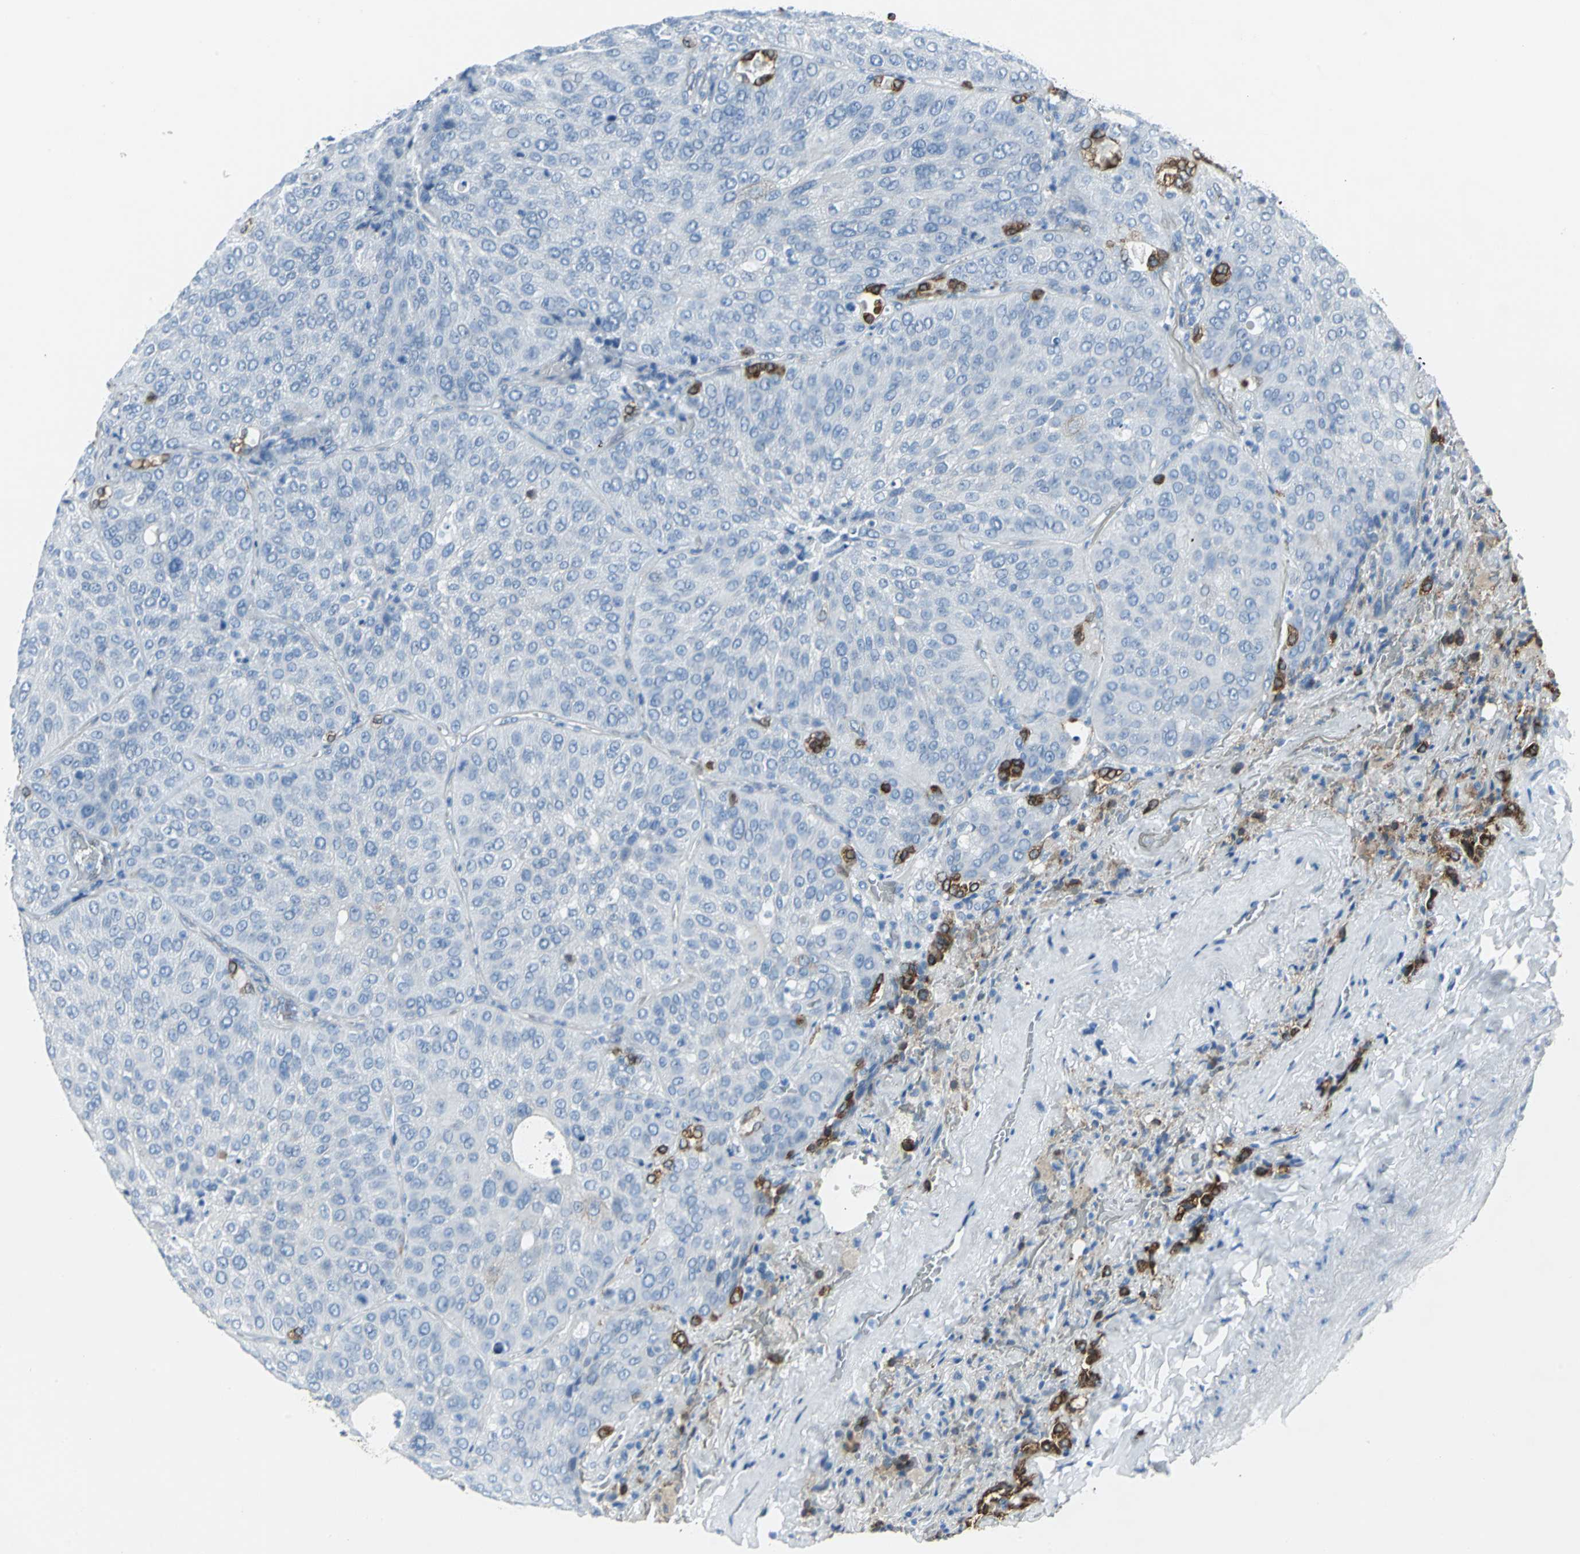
{"staining": {"intensity": "moderate", "quantity": "<25%", "location": "cytoplasmic/membranous"}, "tissue": "lung cancer", "cell_type": "Tumor cells", "image_type": "cancer", "snomed": [{"axis": "morphology", "description": "Squamous cell carcinoma, NOS"}, {"axis": "topography", "description": "Lung"}], "caption": "High-power microscopy captured an immunohistochemistry (IHC) photomicrograph of squamous cell carcinoma (lung), revealing moderate cytoplasmic/membranous expression in approximately <25% of tumor cells.", "gene": "CYB5A", "patient": {"sex": "male", "age": 54}}